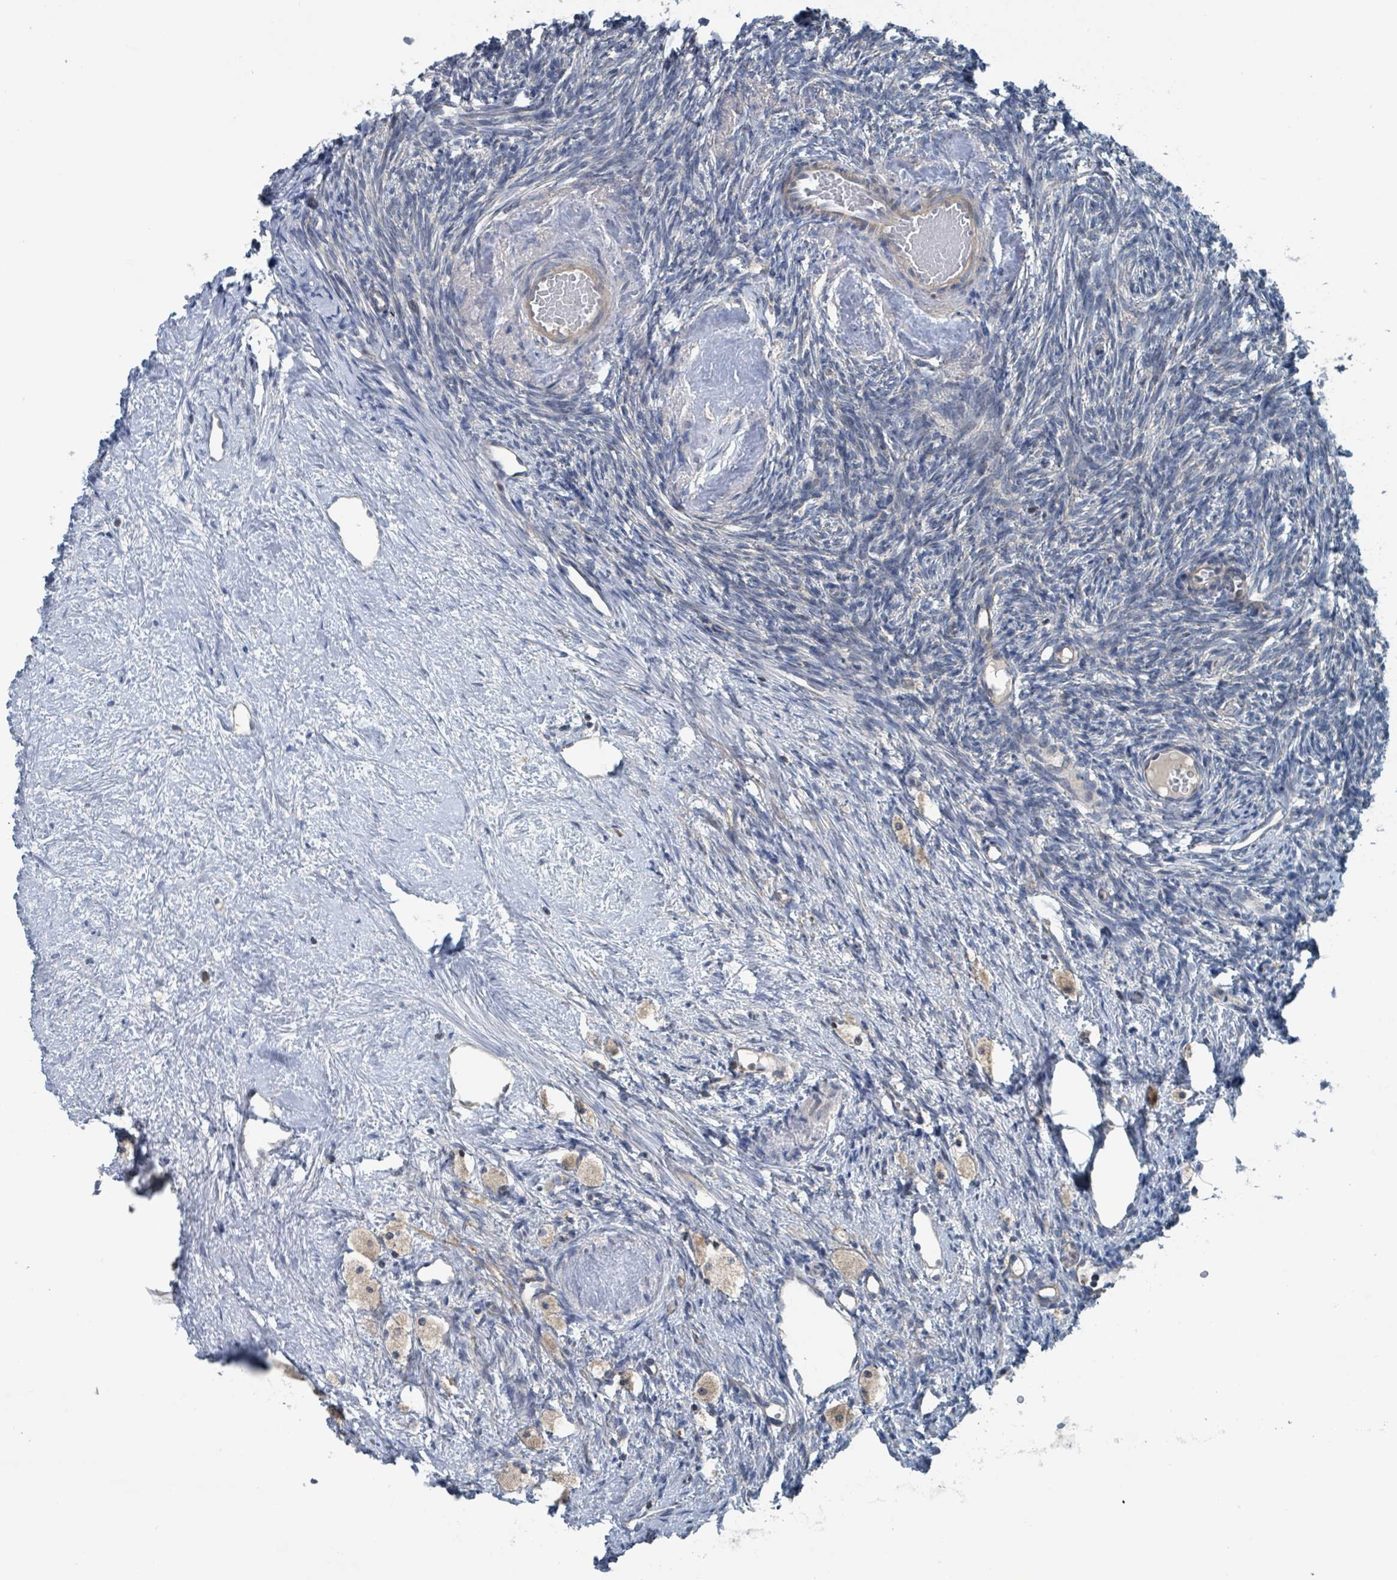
{"staining": {"intensity": "negative", "quantity": "none", "location": "none"}, "tissue": "ovary", "cell_type": "Ovarian stroma cells", "image_type": "normal", "snomed": [{"axis": "morphology", "description": "Normal tissue, NOS"}, {"axis": "topography", "description": "Ovary"}], "caption": "This is a image of immunohistochemistry (IHC) staining of unremarkable ovary, which shows no expression in ovarian stroma cells. Brightfield microscopy of immunohistochemistry (IHC) stained with DAB (3,3'-diaminobenzidine) (brown) and hematoxylin (blue), captured at high magnification.", "gene": "ACBD4", "patient": {"sex": "female", "age": 51}}